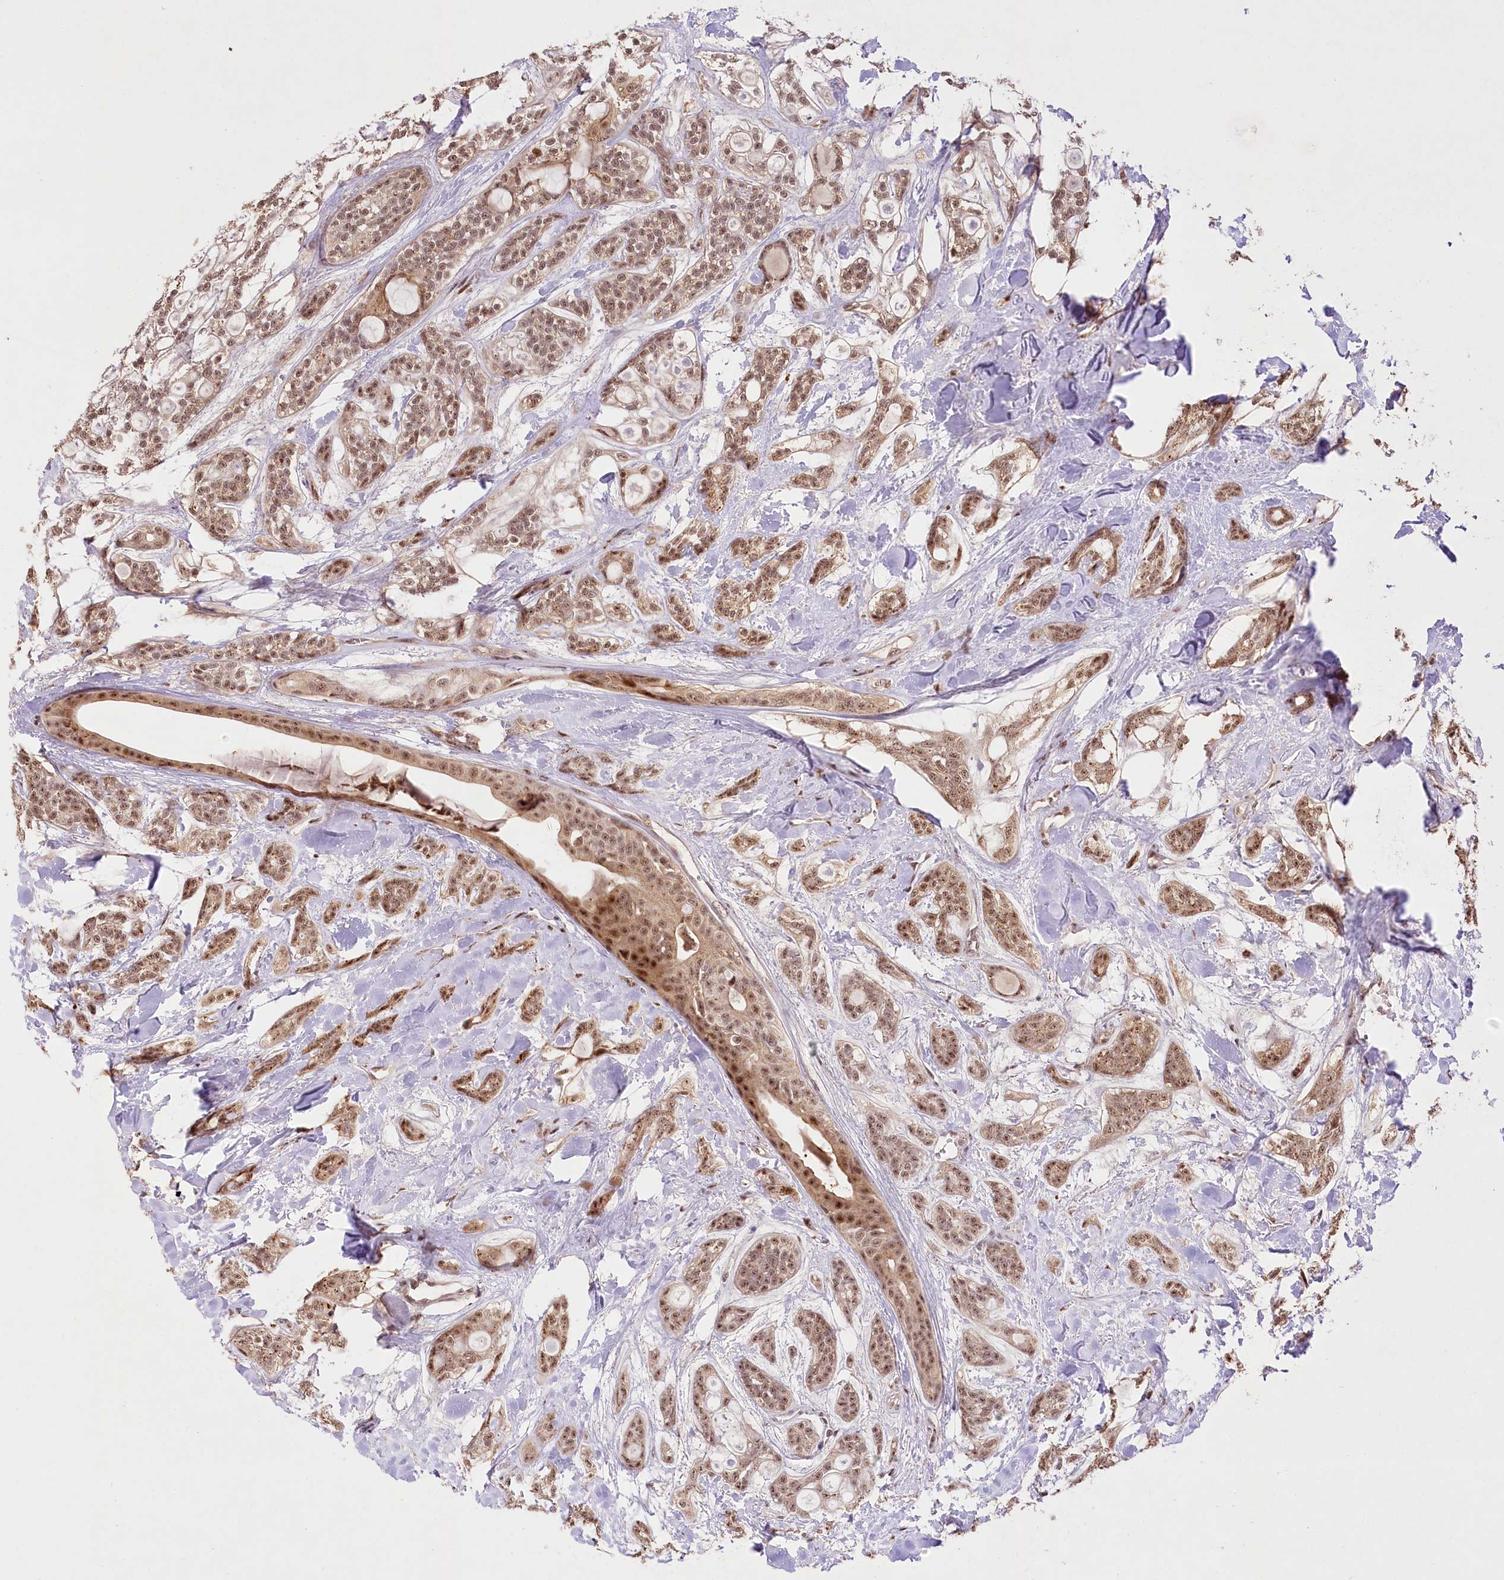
{"staining": {"intensity": "moderate", "quantity": ">75%", "location": "cytoplasmic/membranous,nuclear"}, "tissue": "head and neck cancer", "cell_type": "Tumor cells", "image_type": "cancer", "snomed": [{"axis": "morphology", "description": "Adenocarcinoma, NOS"}, {"axis": "topography", "description": "Head-Neck"}], "caption": "The histopathology image reveals immunohistochemical staining of head and neck cancer. There is moderate cytoplasmic/membranous and nuclear positivity is present in about >75% of tumor cells.", "gene": "PYROXD1", "patient": {"sex": "male", "age": 66}}